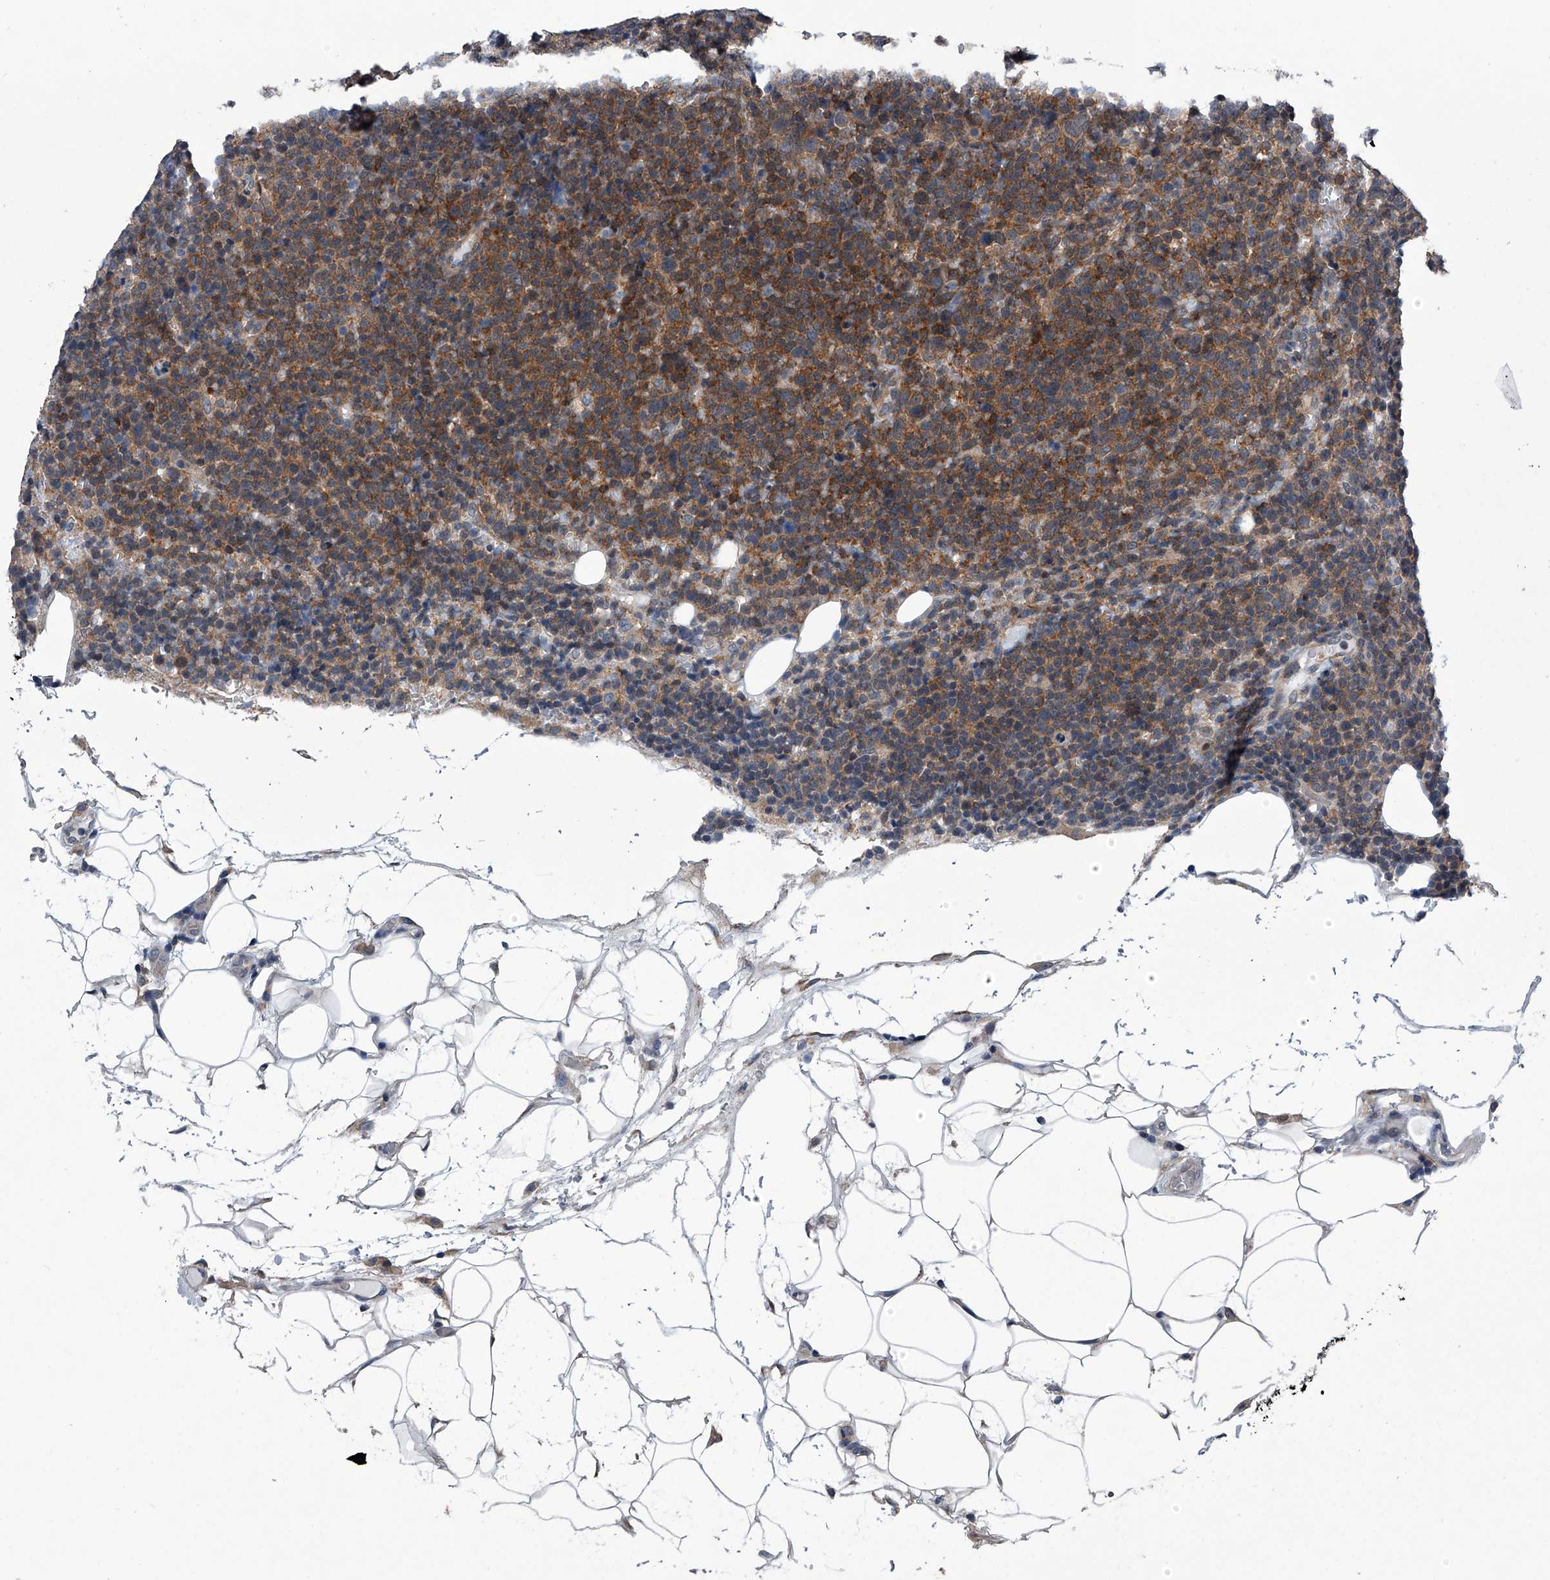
{"staining": {"intensity": "moderate", "quantity": ">75%", "location": "cytoplasmic/membranous"}, "tissue": "lymphoma", "cell_type": "Tumor cells", "image_type": "cancer", "snomed": [{"axis": "morphology", "description": "Malignant lymphoma, non-Hodgkin's type, High grade"}, {"axis": "topography", "description": "Lymph node"}], "caption": "An image of human lymphoma stained for a protein exhibits moderate cytoplasmic/membranous brown staining in tumor cells.", "gene": "PPP2R5D", "patient": {"sex": "male", "age": 61}}